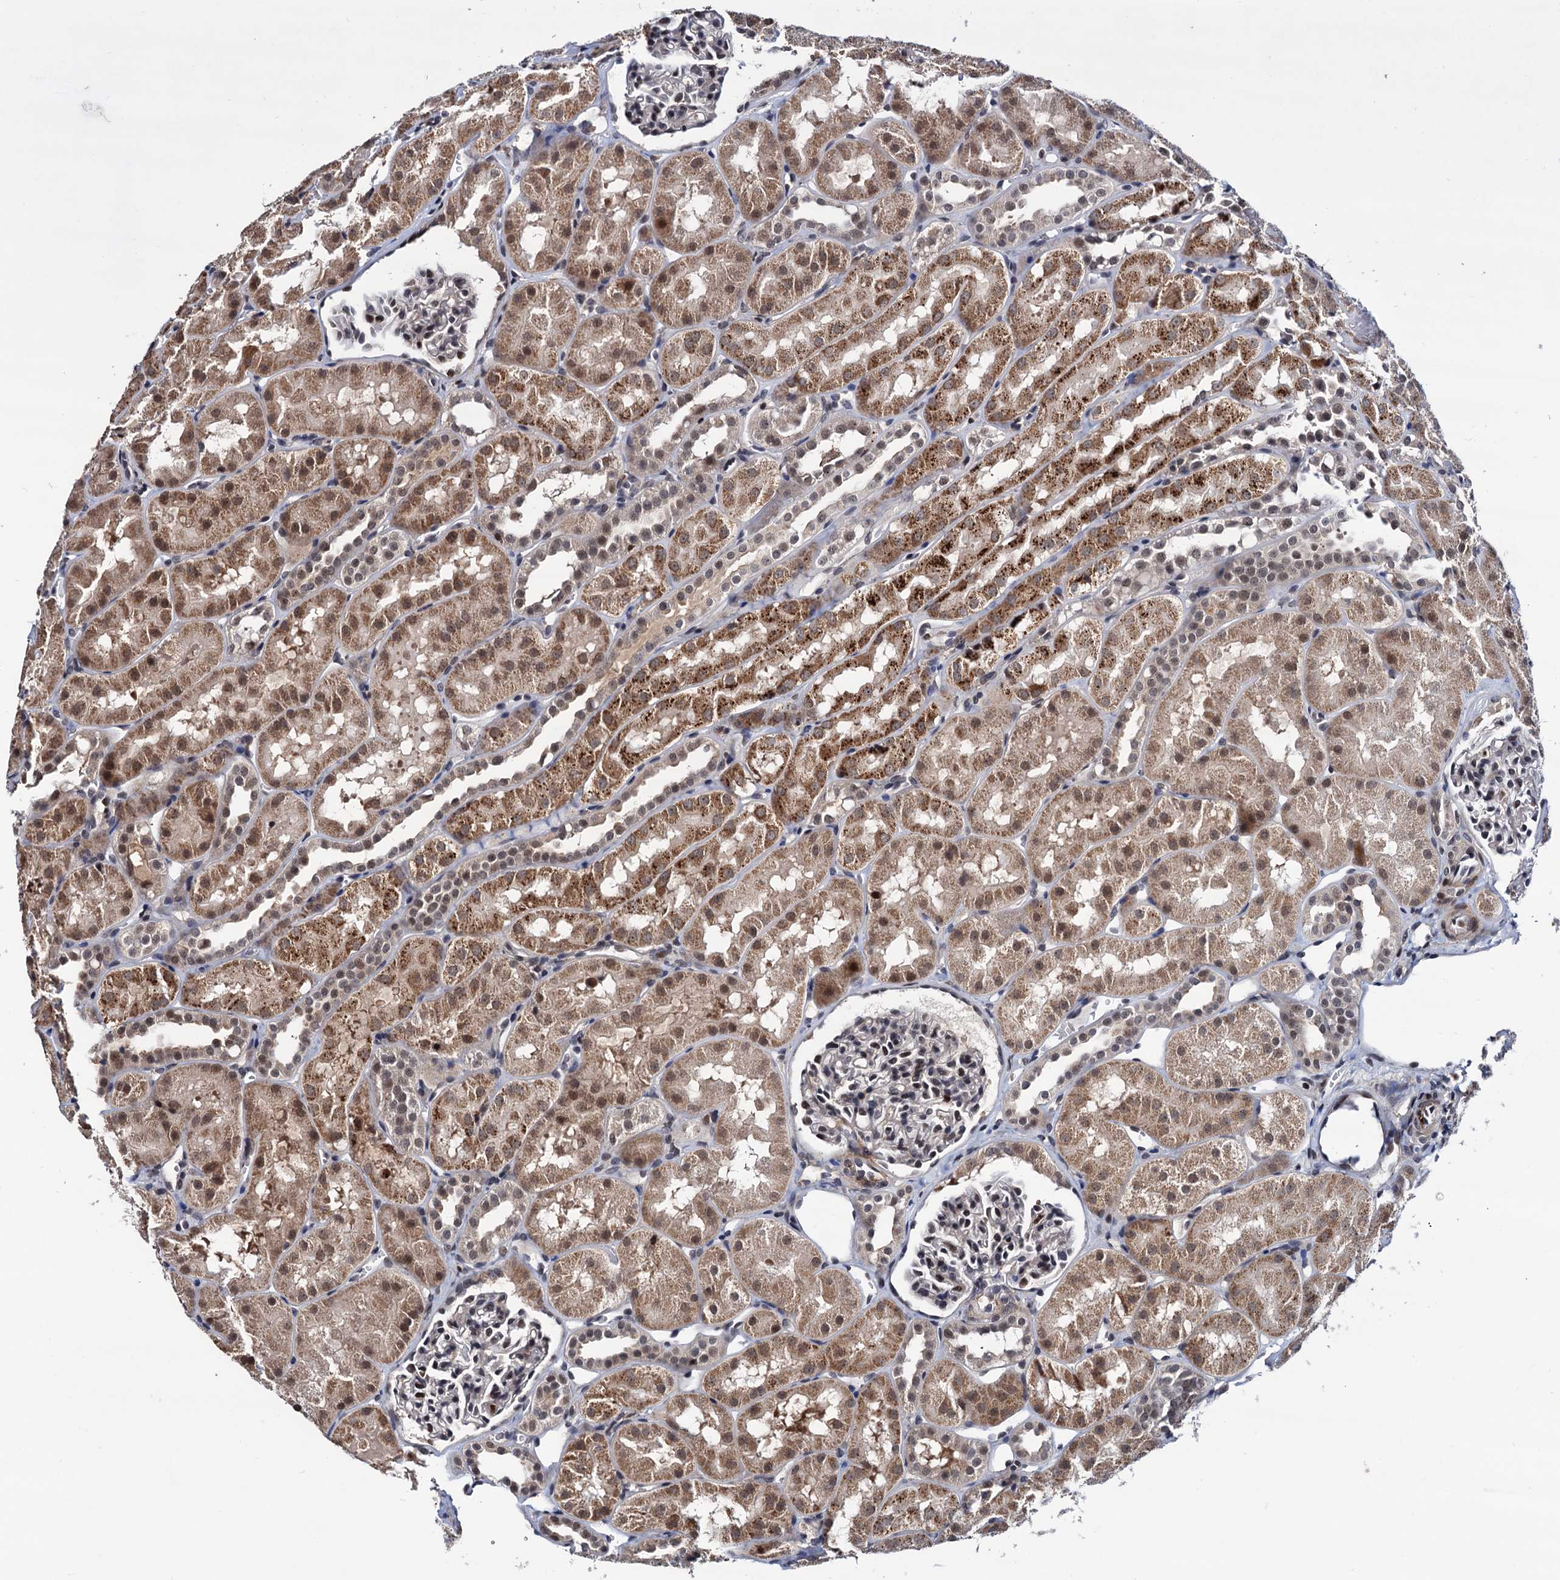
{"staining": {"intensity": "negative", "quantity": "none", "location": "none"}, "tissue": "kidney", "cell_type": "Cells in glomeruli", "image_type": "normal", "snomed": [{"axis": "morphology", "description": "Normal tissue, NOS"}, {"axis": "topography", "description": "Kidney"}, {"axis": "topography", "description": "Urinary bladder"}], "caption": "Immunohistochemical staining of unremarkable kidney demonstrates no significant staining in cells in glomeruli.", "gene": "RNASEH2B", "patient": {"sex": "male", "age": 16}}